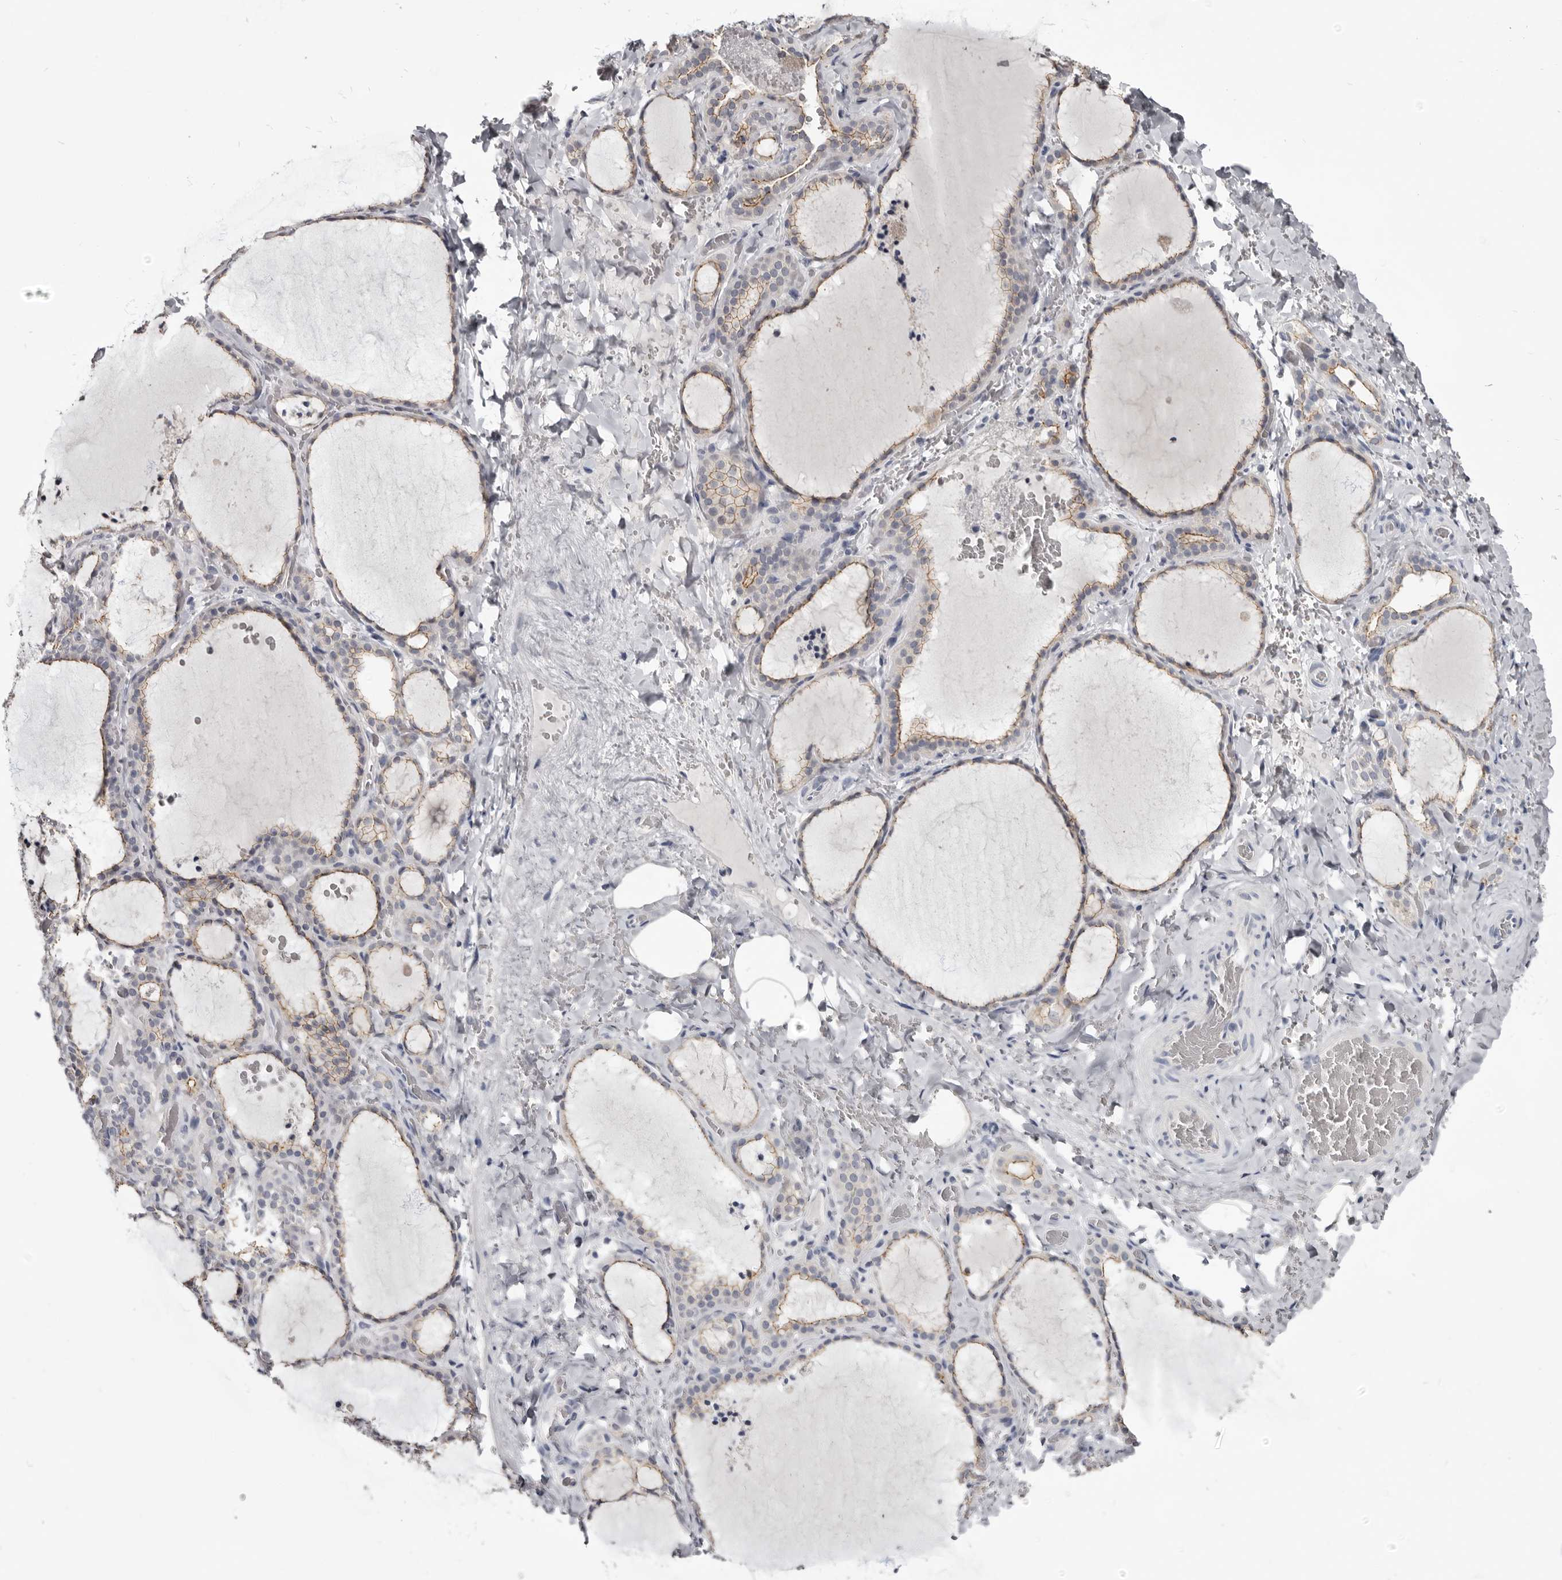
{"staining": {"intensity": "moderate", "quantity": ">75%", "location": "cytoplasmic/membranous"}, "tissue": "thyroid gland", "cell_type": "Glandular cells", "image_type": "normal", "snomed": [{"axis": "morphology", "description": "Normal tissue, NOS"}, {"axis": "topography", "description": "Thyroid gland"}], "caption": "IHC (DAB (3,3'-diaminobenzidine)) staining of benign human thyroid gland demonstrates moderate cytoplasmic/membranous protein staining in approximately >75% of glandular cells. Nuclei are stained in blue.", "gene": "CGN", "patient": {"sex": "female", "age": 22}}